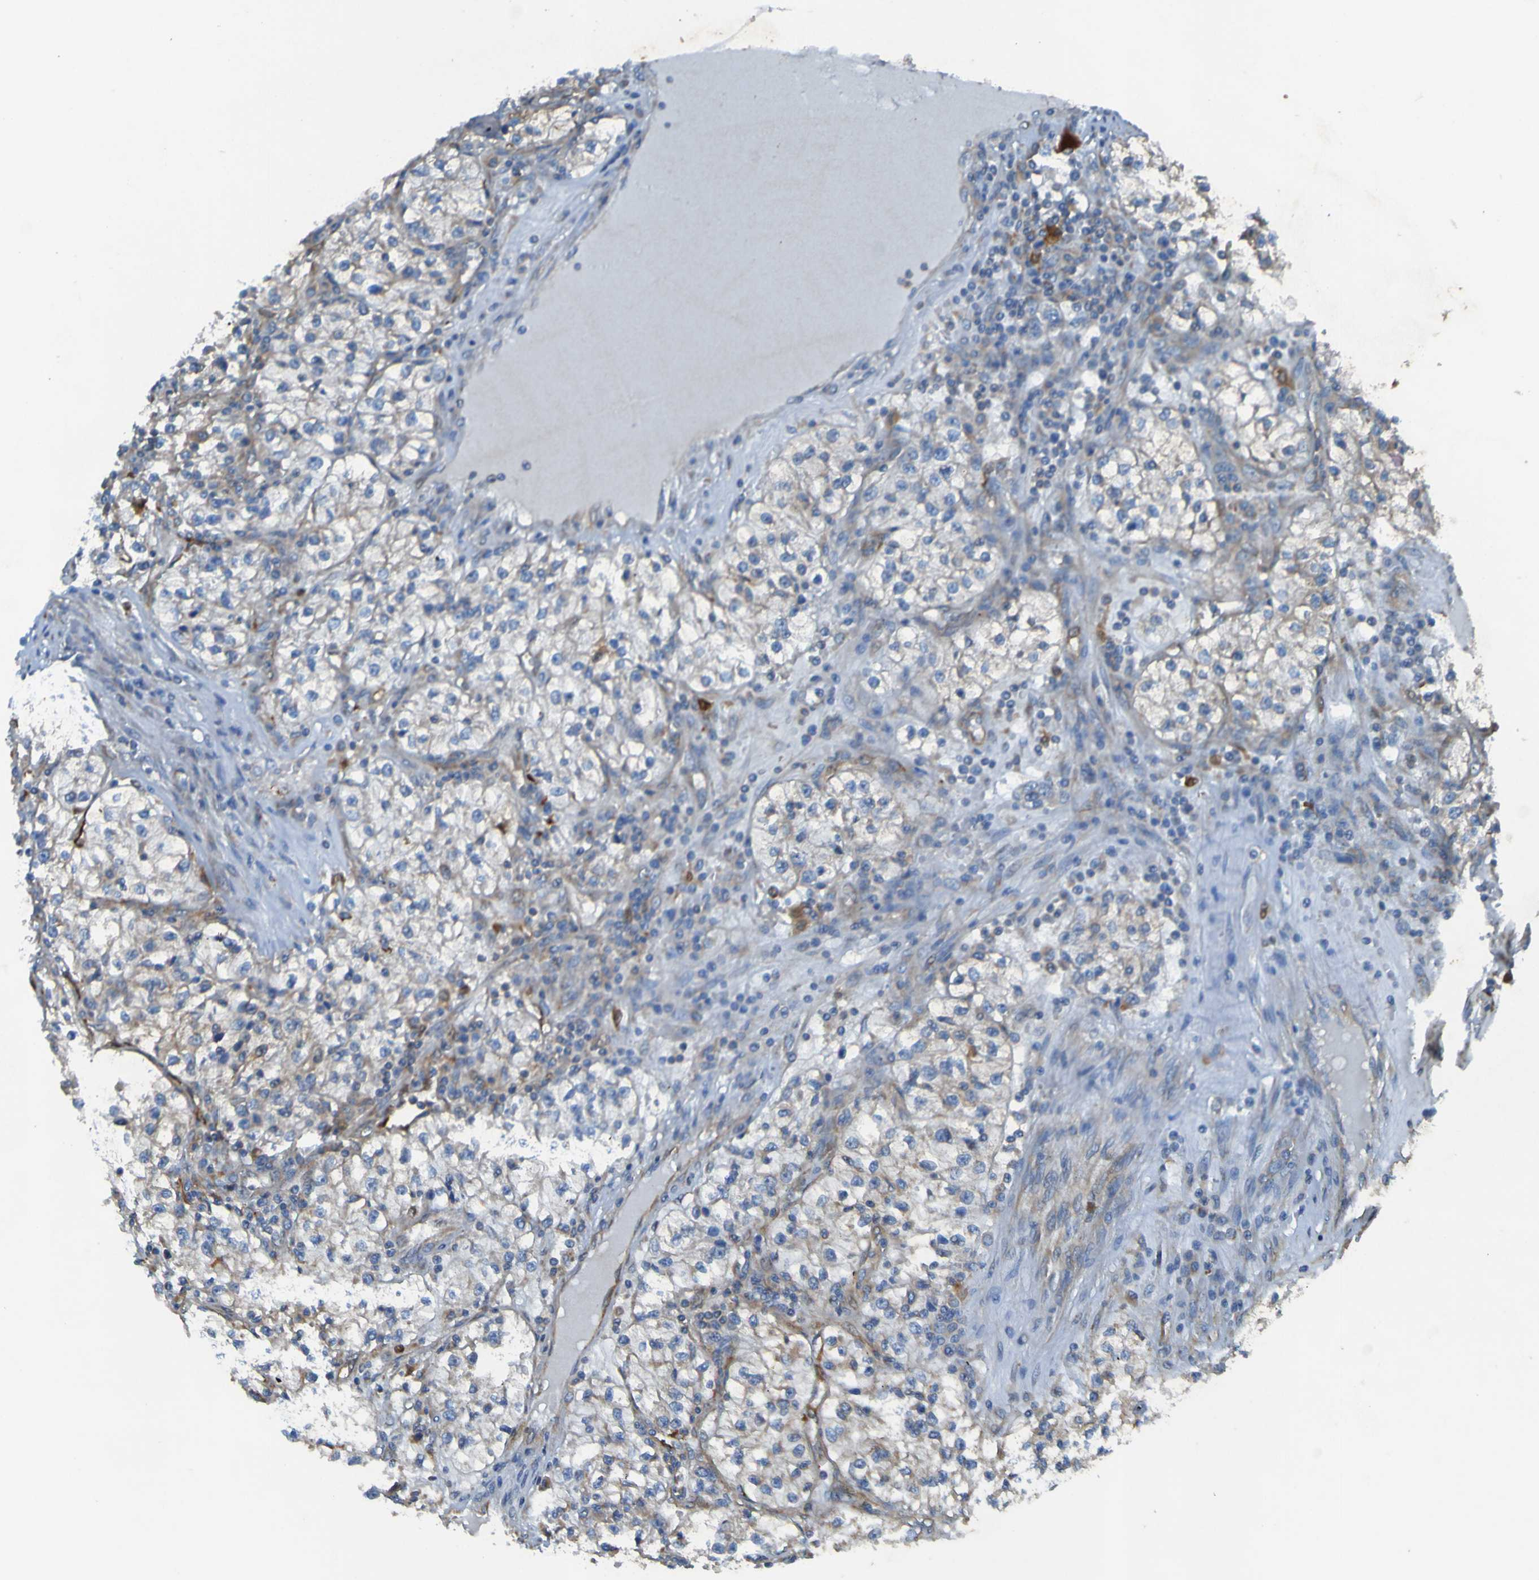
{"staining": {"intensity": "weak", "quantity": ">75%", "location": "cytoplasmic/membranous"}, "tissue": "renal cancer", "cell_type": "Tumor cells", "image_type": "cancer", "snomed": [{"axis": "morphology", "description": "Adenocarcinoma, NOS"}, {"axis": "topography", "description": "Kidney"}], "caption": "The immunohistochemical stain labels weak cytoplasmic/membranous staining in tumor cells of renal adenocarcinoma tissue.", "gene": "RAB5B", "patient": {"sex": "female", "age": 57}}